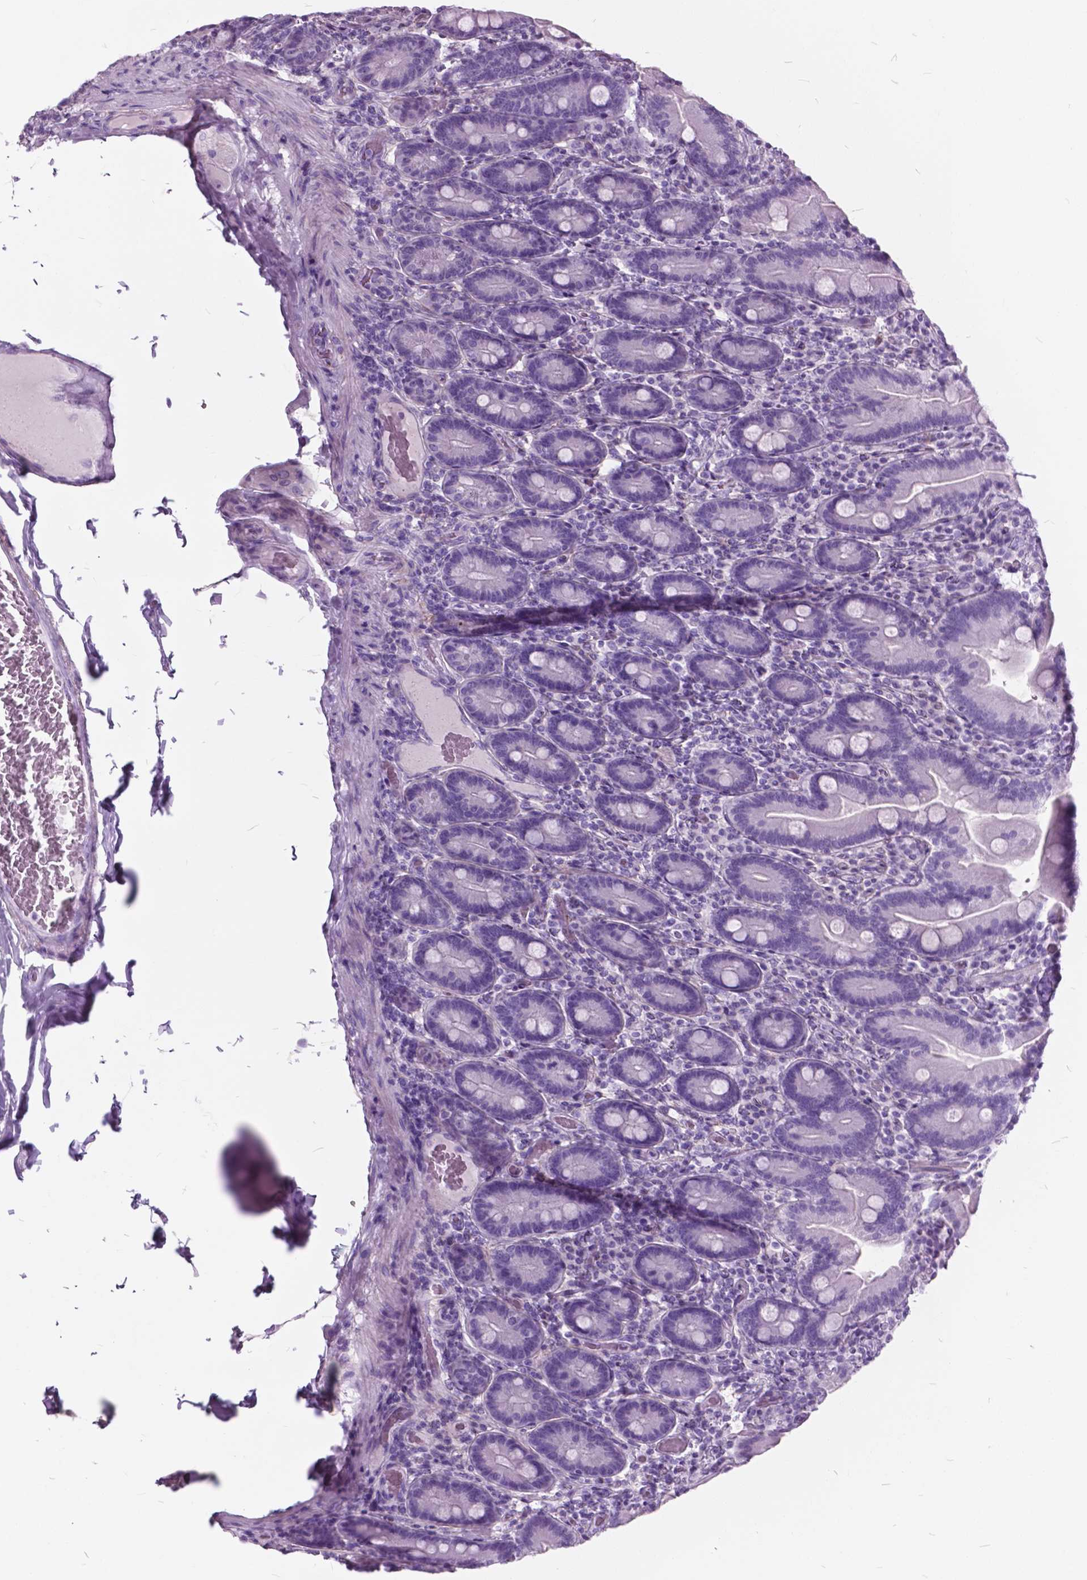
{"staining": {"intensity": "negative", "quantity": "none", "location": "none"}, "tissue": "duodenum", "cell_type": "Glandular cells", "image_type": "normal", "snomed": [{"axis": "morphology", "description": "Normal tissue, NOS"}, {"axis": "topography", "description": "Duodenum"}], "caption": "This image is of normal duodenum stained with IHC to label a protein in brown with the nuclei are counter-stained blue. There is no positivity in glandular cells. (DAB (3,3'-diaminobenzidine) IHC visualized using brightfield microscopy, high magnification).", "gene": "GDF9", "patient": {"sex": "female", "age": 62}}